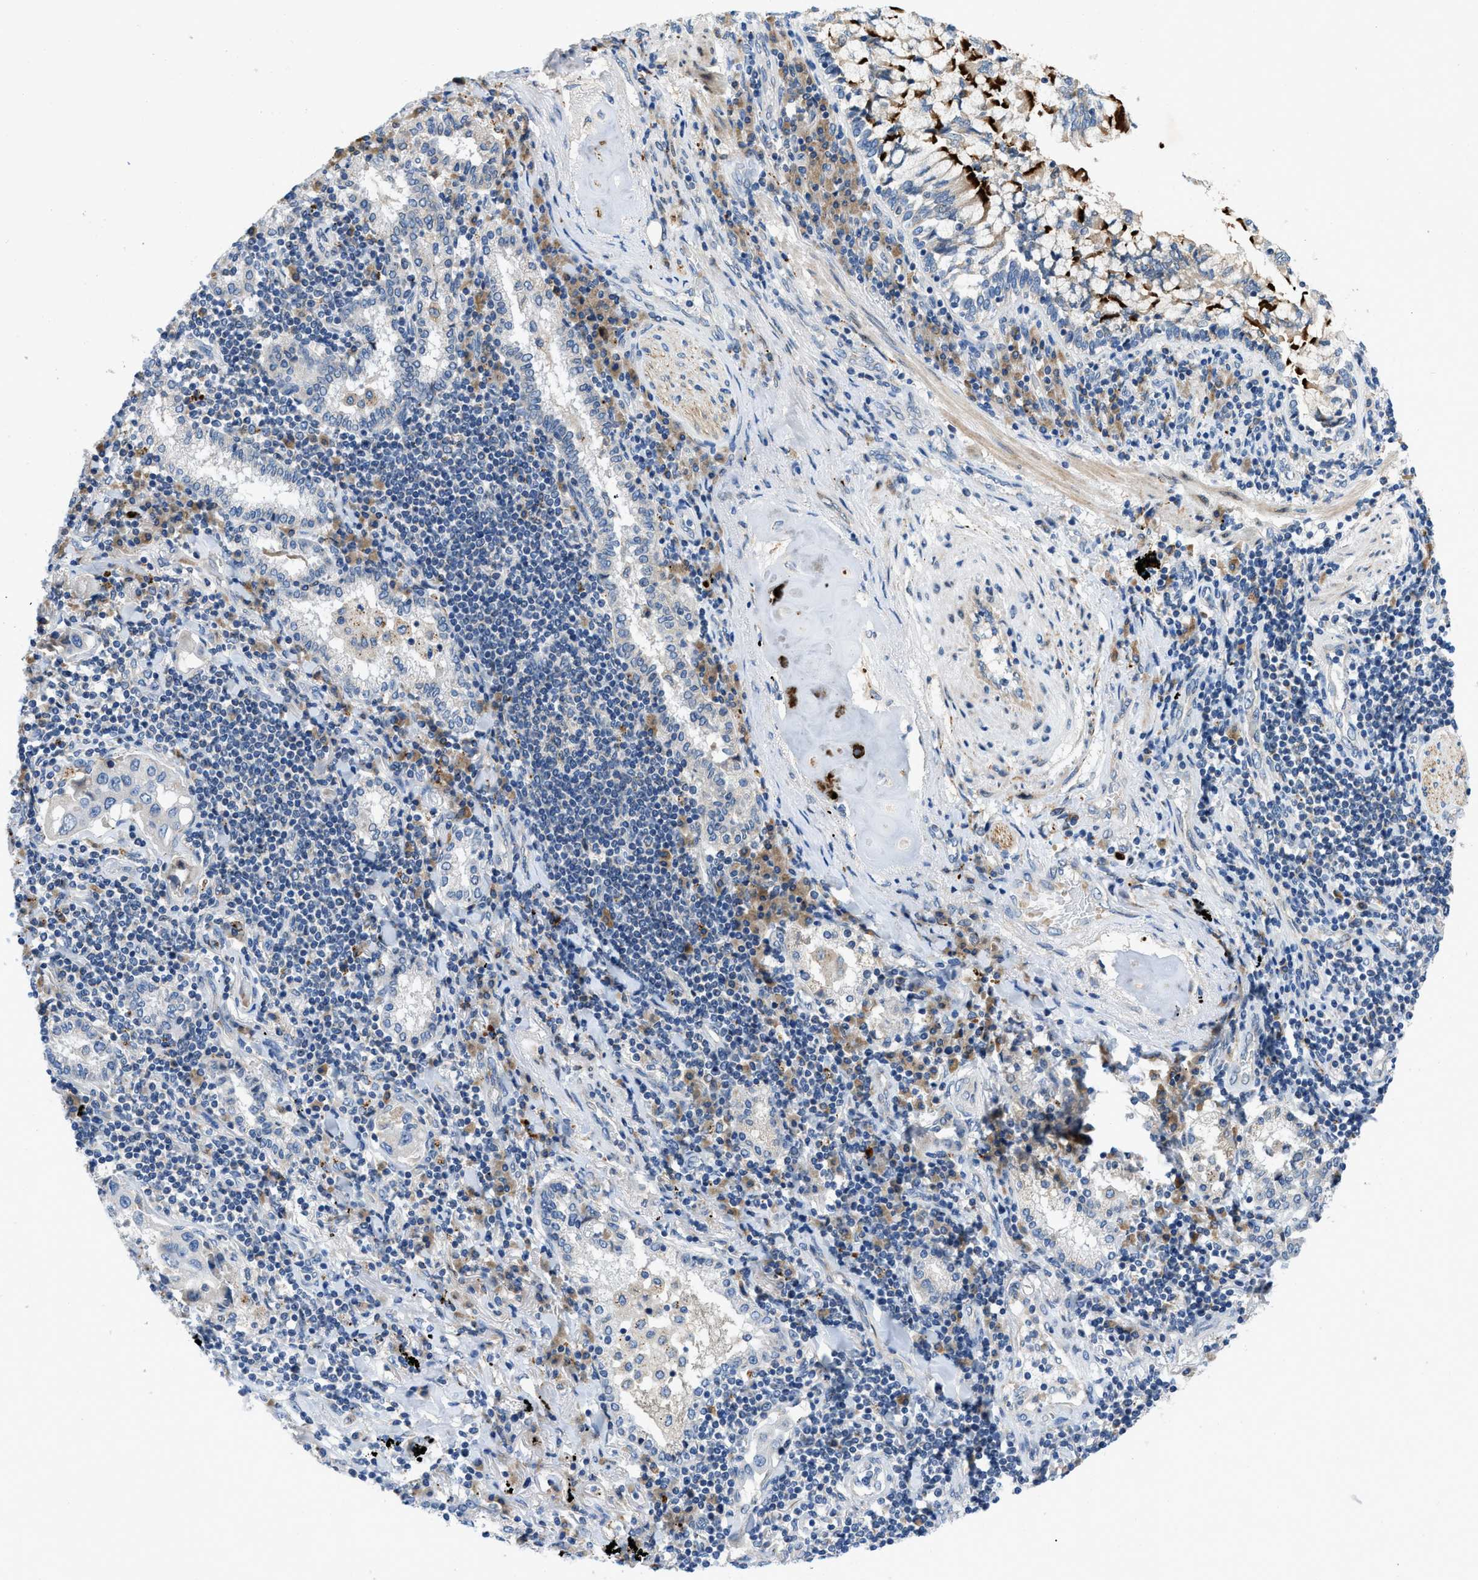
{"staining": {"intensity": "strong", "quantity": "<25%", "location": "cytoplasmic/membranous"}, "tissue": "lung cancer", "cell_type": "Tumor cells", "image_type": "cancer", "snomed": [{"axis": "morphology", "description": "Adenocarcinoma, NOS"}, {"axis": "topography", "description": "Lung"}], "caption": "Immunohistochemical staining of human lung cancer exhibits strong cytoplasmic/membranous protein staining in about <25% of tumor cells. (Brightfield microscopy of DAB IHC at high magnification).", "gene": "TMEM248", "patient": {"sex": "female", "age": 65}}